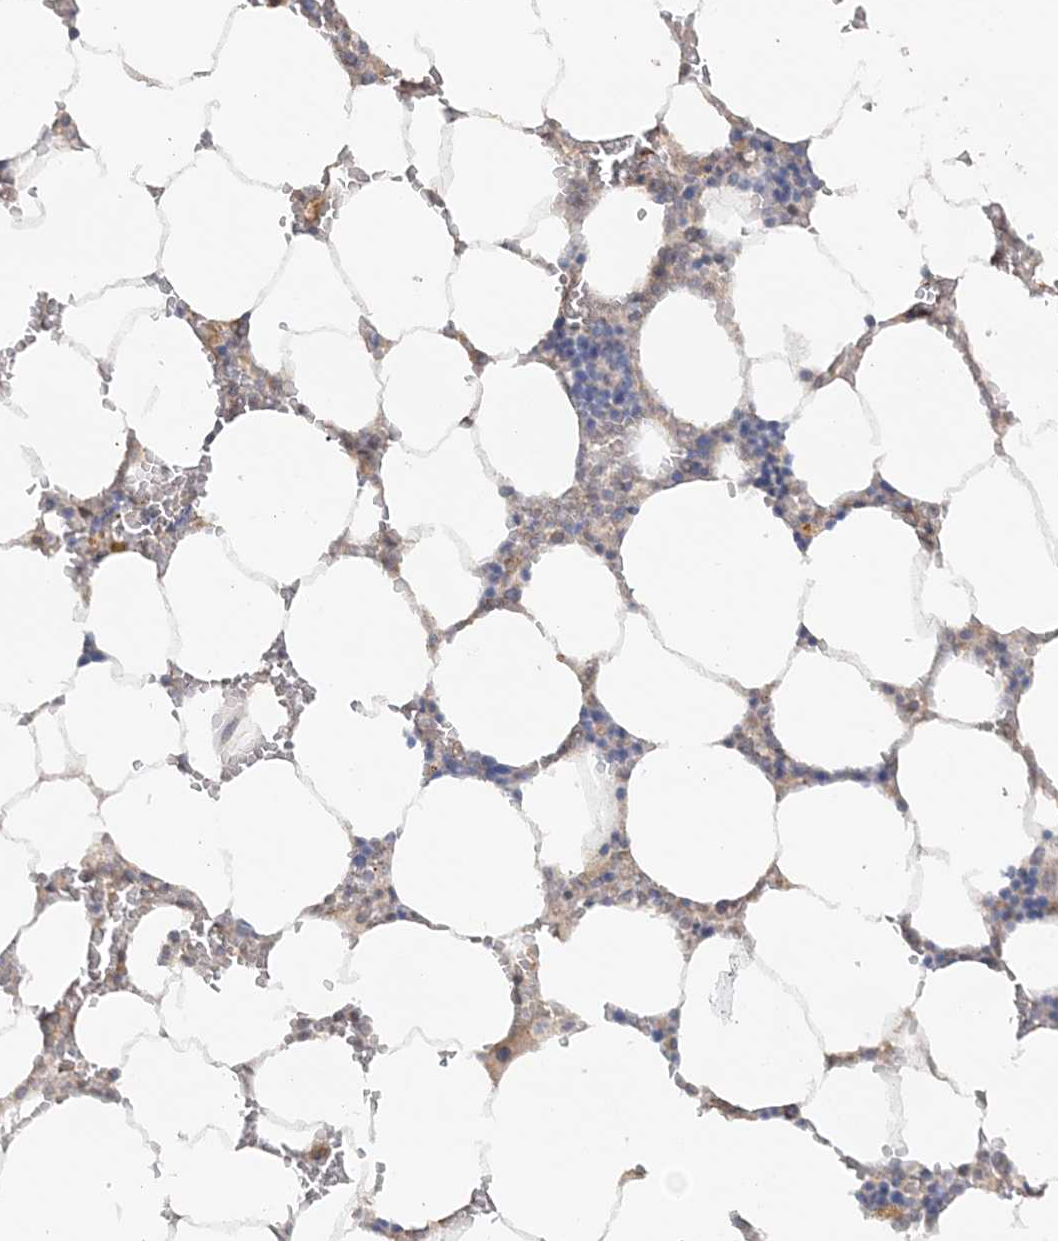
{"staining": {"intensity": "negative", "quantity": "none", "location": "none"}, "tissue": "bone marrow", "cell_type": "Hematopoietic cells", "image_type": "normal", "snomed": [{"axis": "morphology", "description": "Normal tissue, NOS"}, {"axis": "topography", "description": "Bone marrow"}], "caption": "Immunohistochemistry (IHC) micrograph of normal bone marrow: human bone marrow stained with DAB (3,3'-diaminobenzidine) reveals no significant protein positivity in hematopoietic cells. (Stains: DAB (3,3'-diaminobenzidine) immunohistochemistry with hematoxylin counter stain, Microscopy: brightfield microscopy at high magnification).", "gene": "FBXO38", "patient": {"sex": "male", "age": 70}}